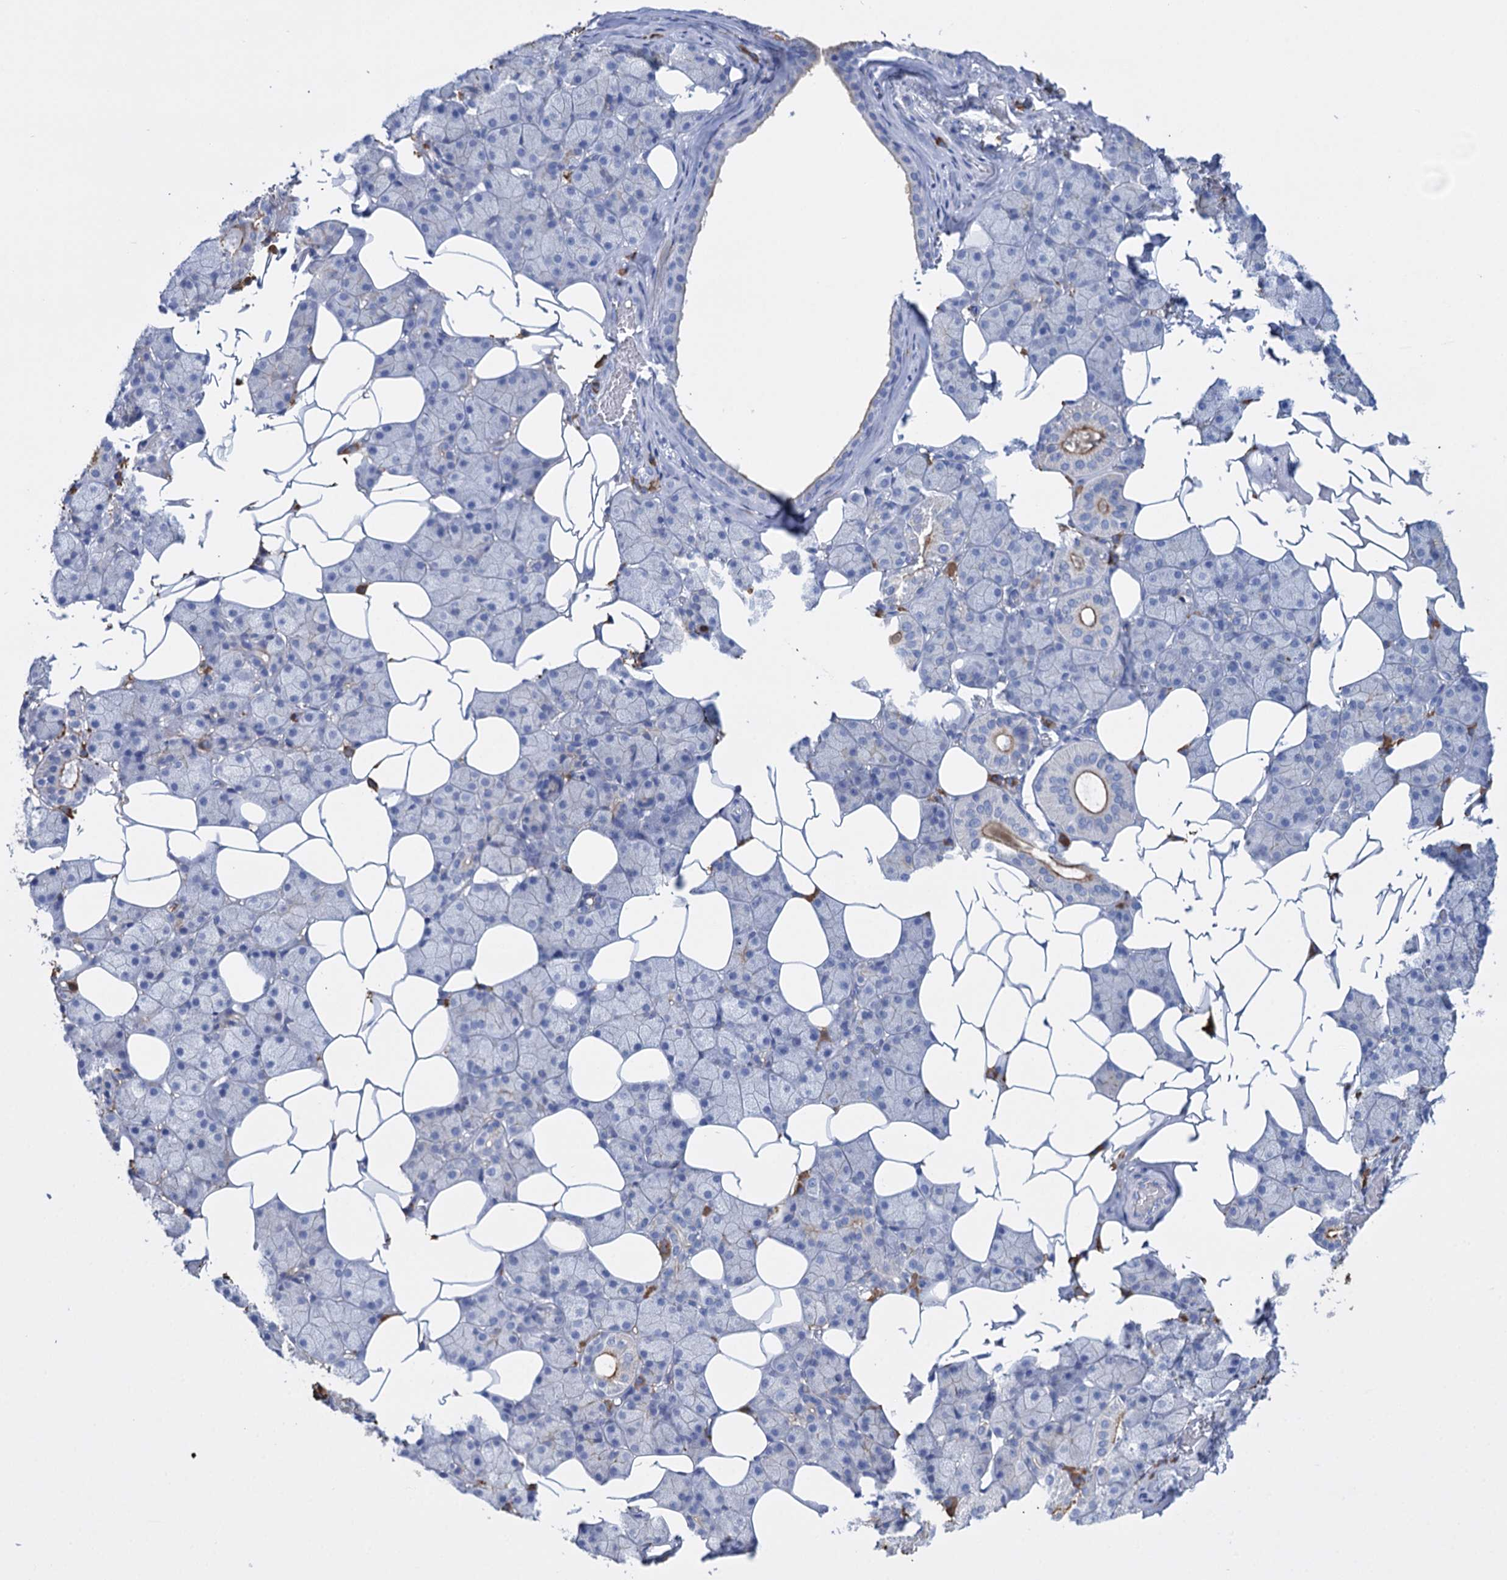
{"staining": {"intensity": "moderate", "quantity": "<25%", "location": "cytoplasmic/membranous"}, "tissue": "salivary gland", "cell_type": "Glandular cells", "image_type": "normal", "snomed": [{"axis": "morphology", "description": "Normal tissue, NOS"}, {"axis": "topography", "description": "Salivary gland"}], "caption": "A high-resolution micrograph shows IHC staining of benign salivary gland, which demonstrates moderate cytoplasmic/membranous staining in approximately <25% of glandular cells. The protein is shown in brown color, while the nuclei are stained blue.", "gene": "FBXW12", "patient": {"sex": "female", "age": 33}}